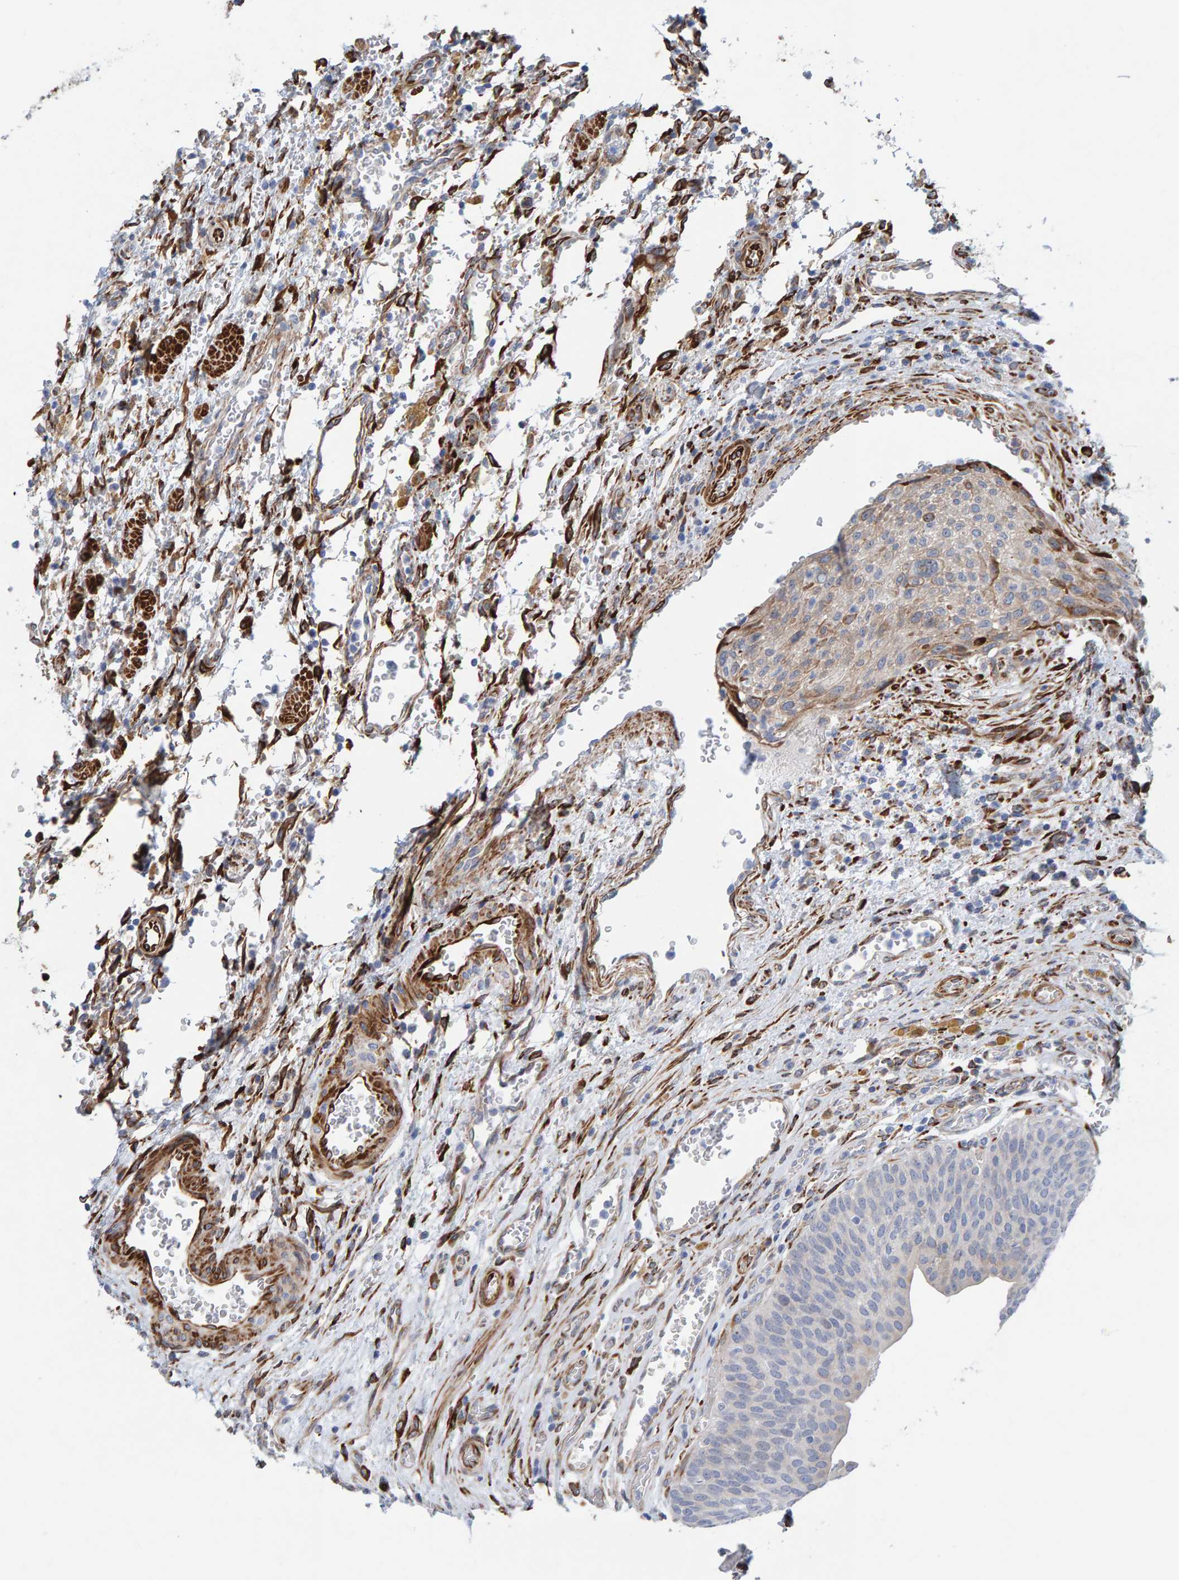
{"staining": {"intensity": "weak", "quantity": "<25%", "location": "cytoplasmic/membranous"}, "tissue": "urothelial cancer", "cell_type": "Tumor cells", "image_type": "cancer", "snomed": [{"axis": "morphology", "description": "Urothelial carcinoma, Low grade"}, {"axis": "morphology", "description": "Urothelial carcinoma, High grade"}, {"axis": "topography", "description": "Urinary bladder"}], "caption": "A histopathology image of human urothelial cancer is negative for staining in tumor cells. (Stains: DAB IHC with hematoxylin counter stain, Microscopy: brightfield microscopy at high magnification).", "gene": "MMP16", "patient": {"sex": "male", "age": 35}}